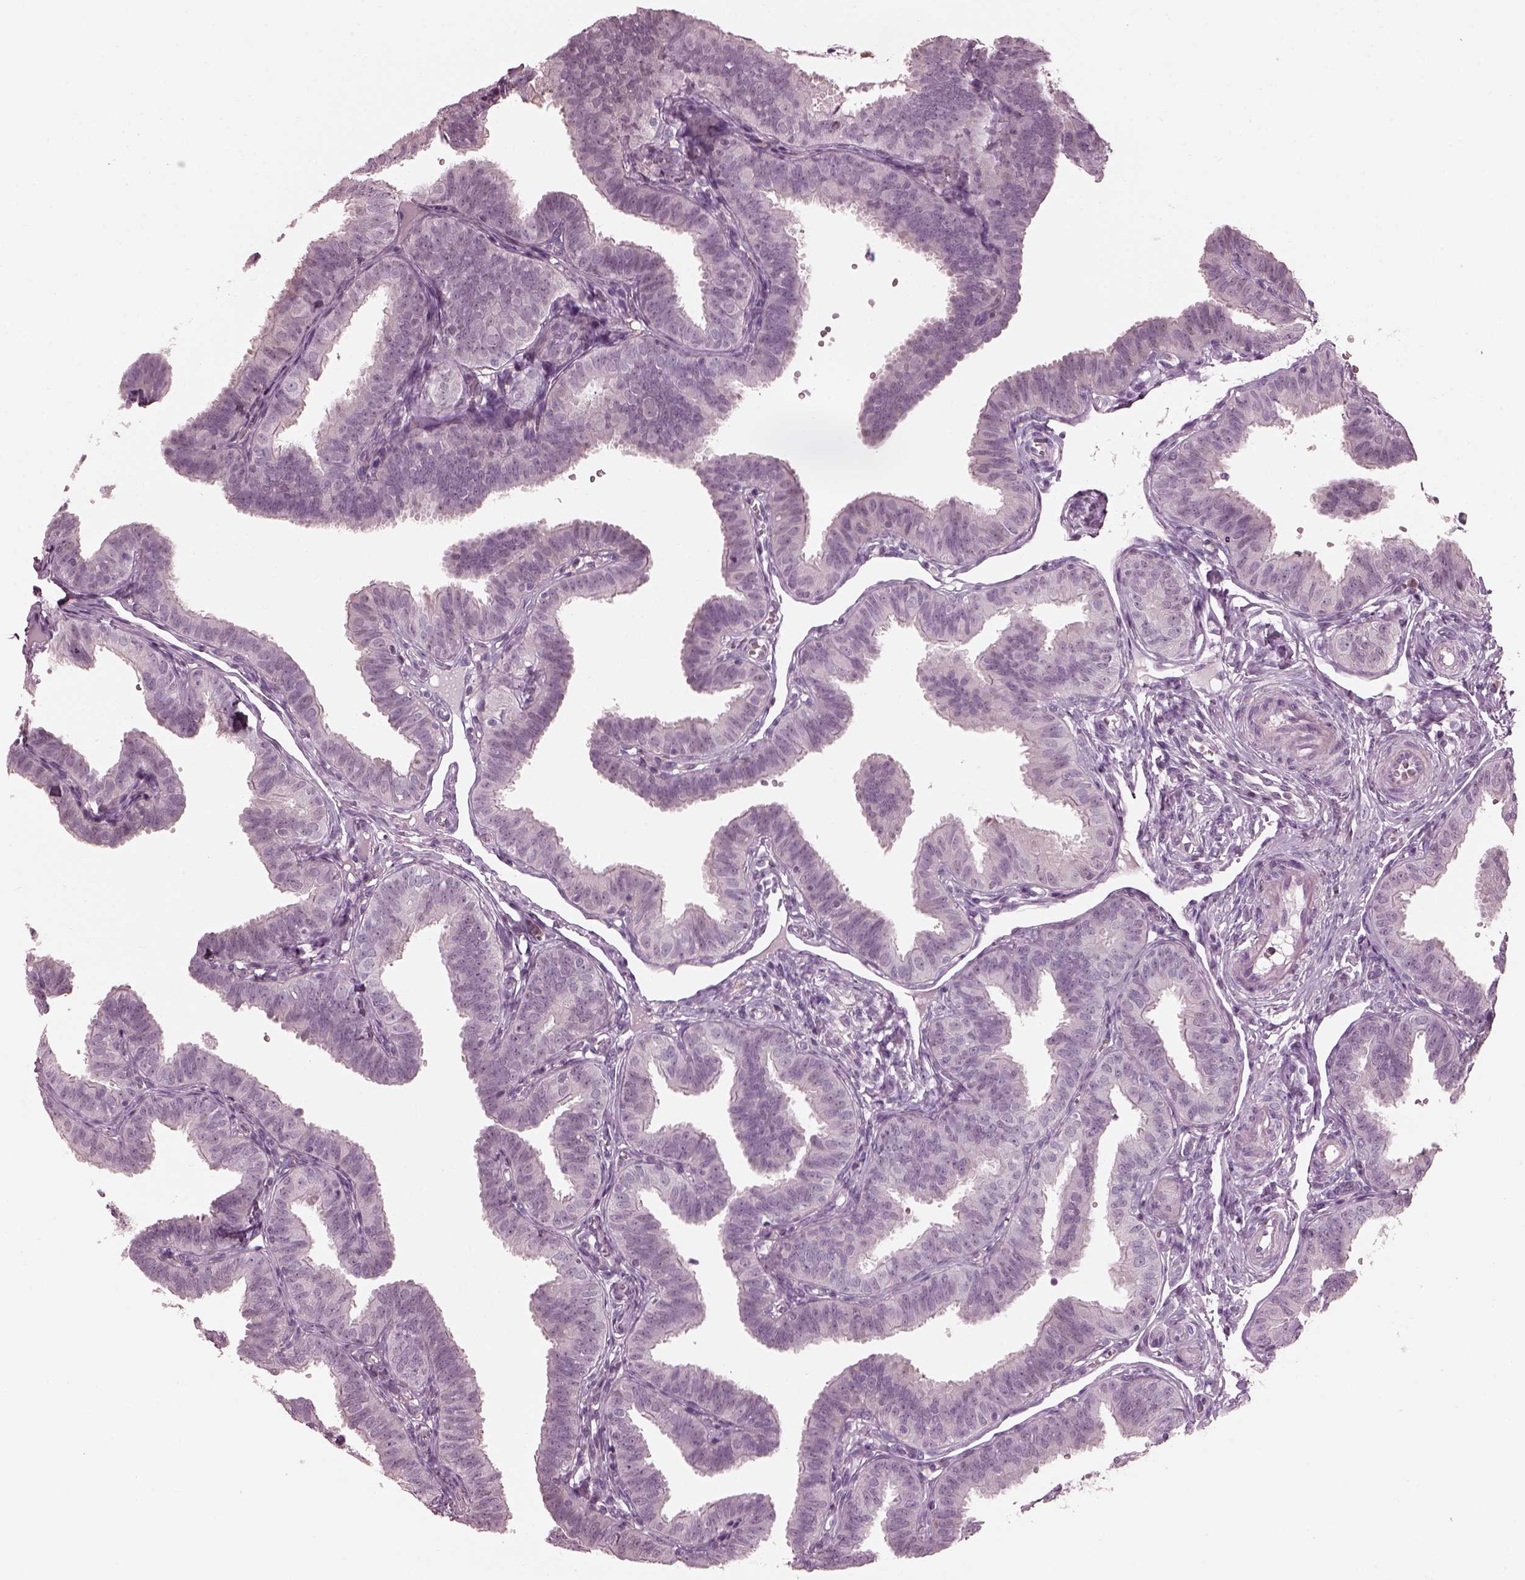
{"staining": {"intensity": "negative", "quantity": "none", "location": "none"}, "tissue": "fallopian tube", "cell_type": "Glandular cells", "image_type": "normal", "snomed": [{"axis": "morphology", "description": "Normal tissue, NOS"}, {"axis": "topography", "description": "Fallopian tube"}], "caption": "High power microscopy micrograph of an immunohistochemistry histopathology image of normal fallopian tube, revealing no significant staining in glandular cells.", "gene": "BFSP1", "patient": {"sex": "female", "age": 25}}